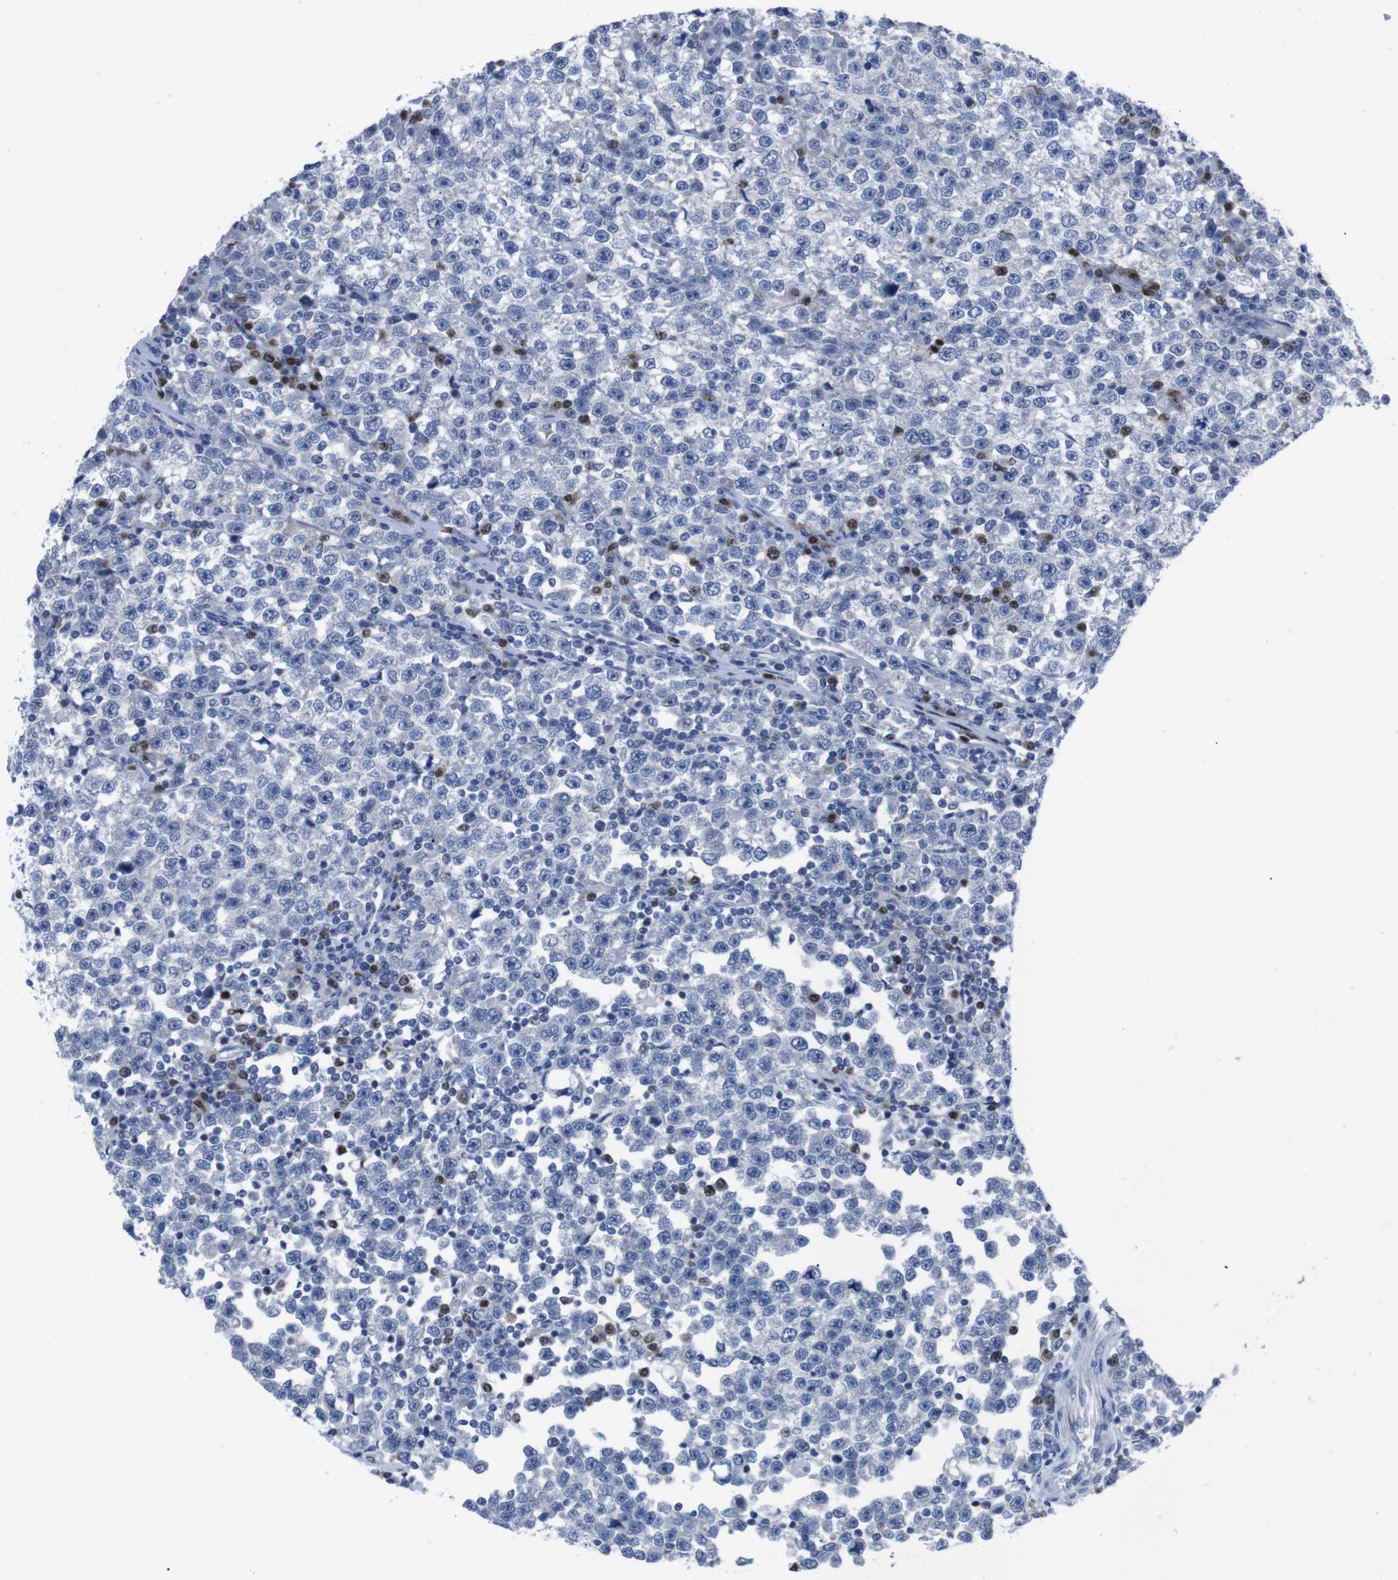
{"staining": {"intensity": "negative", "quantity": "none", "location": "none"}, "tissue": "testis cancer", "cell_type": "Tumor cells", "image_type": "cancer", "snomed": [{"axis": "morphology", "description": "Seminoma, NOS"}, {"axis": "topography", "description": "Testis"}], "caption": "This is a image of IHC staining of testis cancer, which shows no staining in tumor cells.", "gene": "IRF4", "patient": {"sex": "male", "age": 43}}